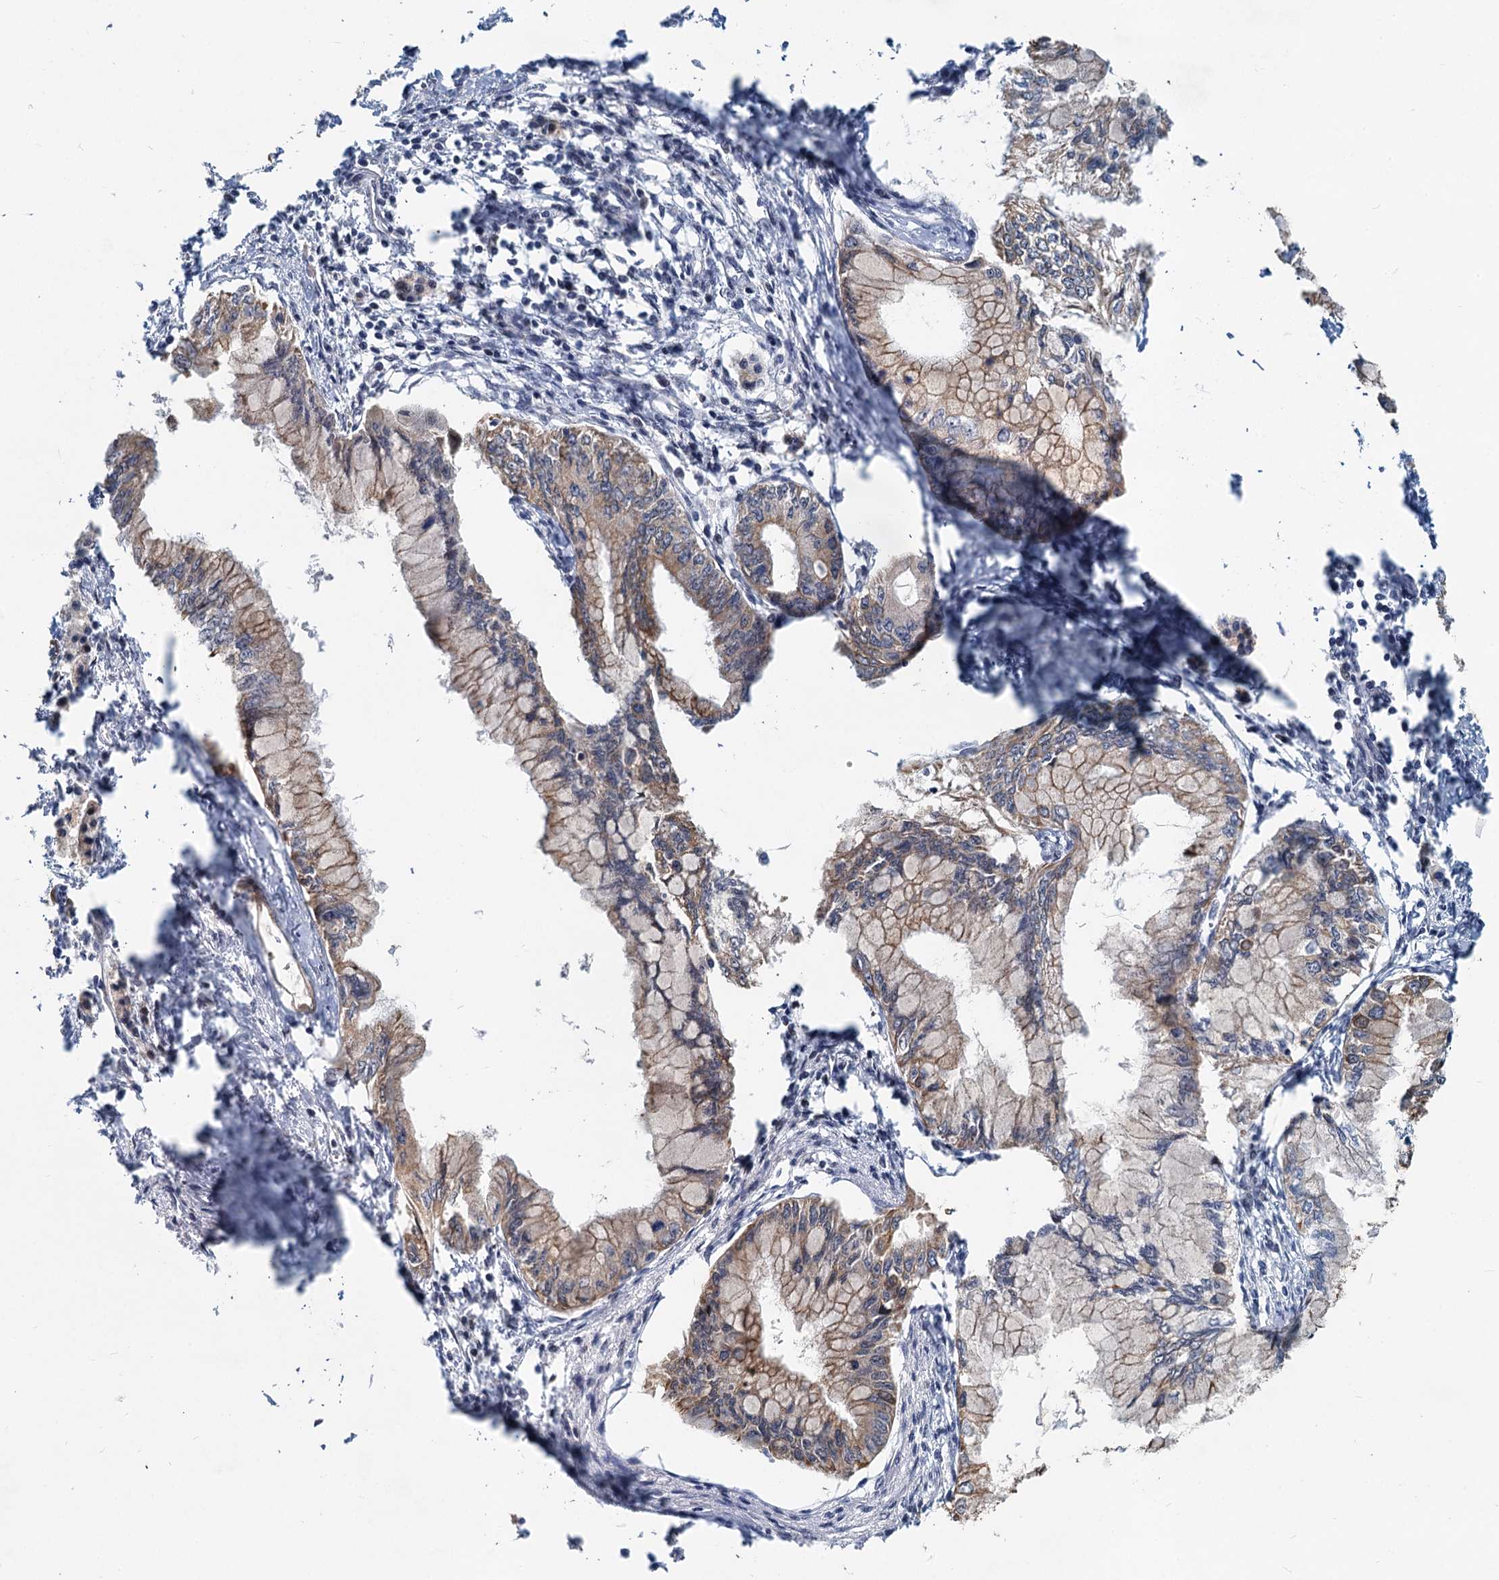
{"staining": {"intensity": "weak", "quantity": ">75%", "location": "cytoplasmic/membranous"}, "tissue": "pancreatic cancer", "cell_type": "Tumor cells", "image_type": "cancer", "snomed": [{"axis": "morphology", "description": "Adenocarcinoma, NOS"}, {"axis": "topography", "description": "Pancreas"}], "caption": "A histopathology image of human pancreatic cancer (adenocarcinoma) stained for a protein demonstrates weak cytoplasmic/membranous brown staining in tumor cells.", "gene": "RITA1", "patient": {"sex": "male", "age": 48}}